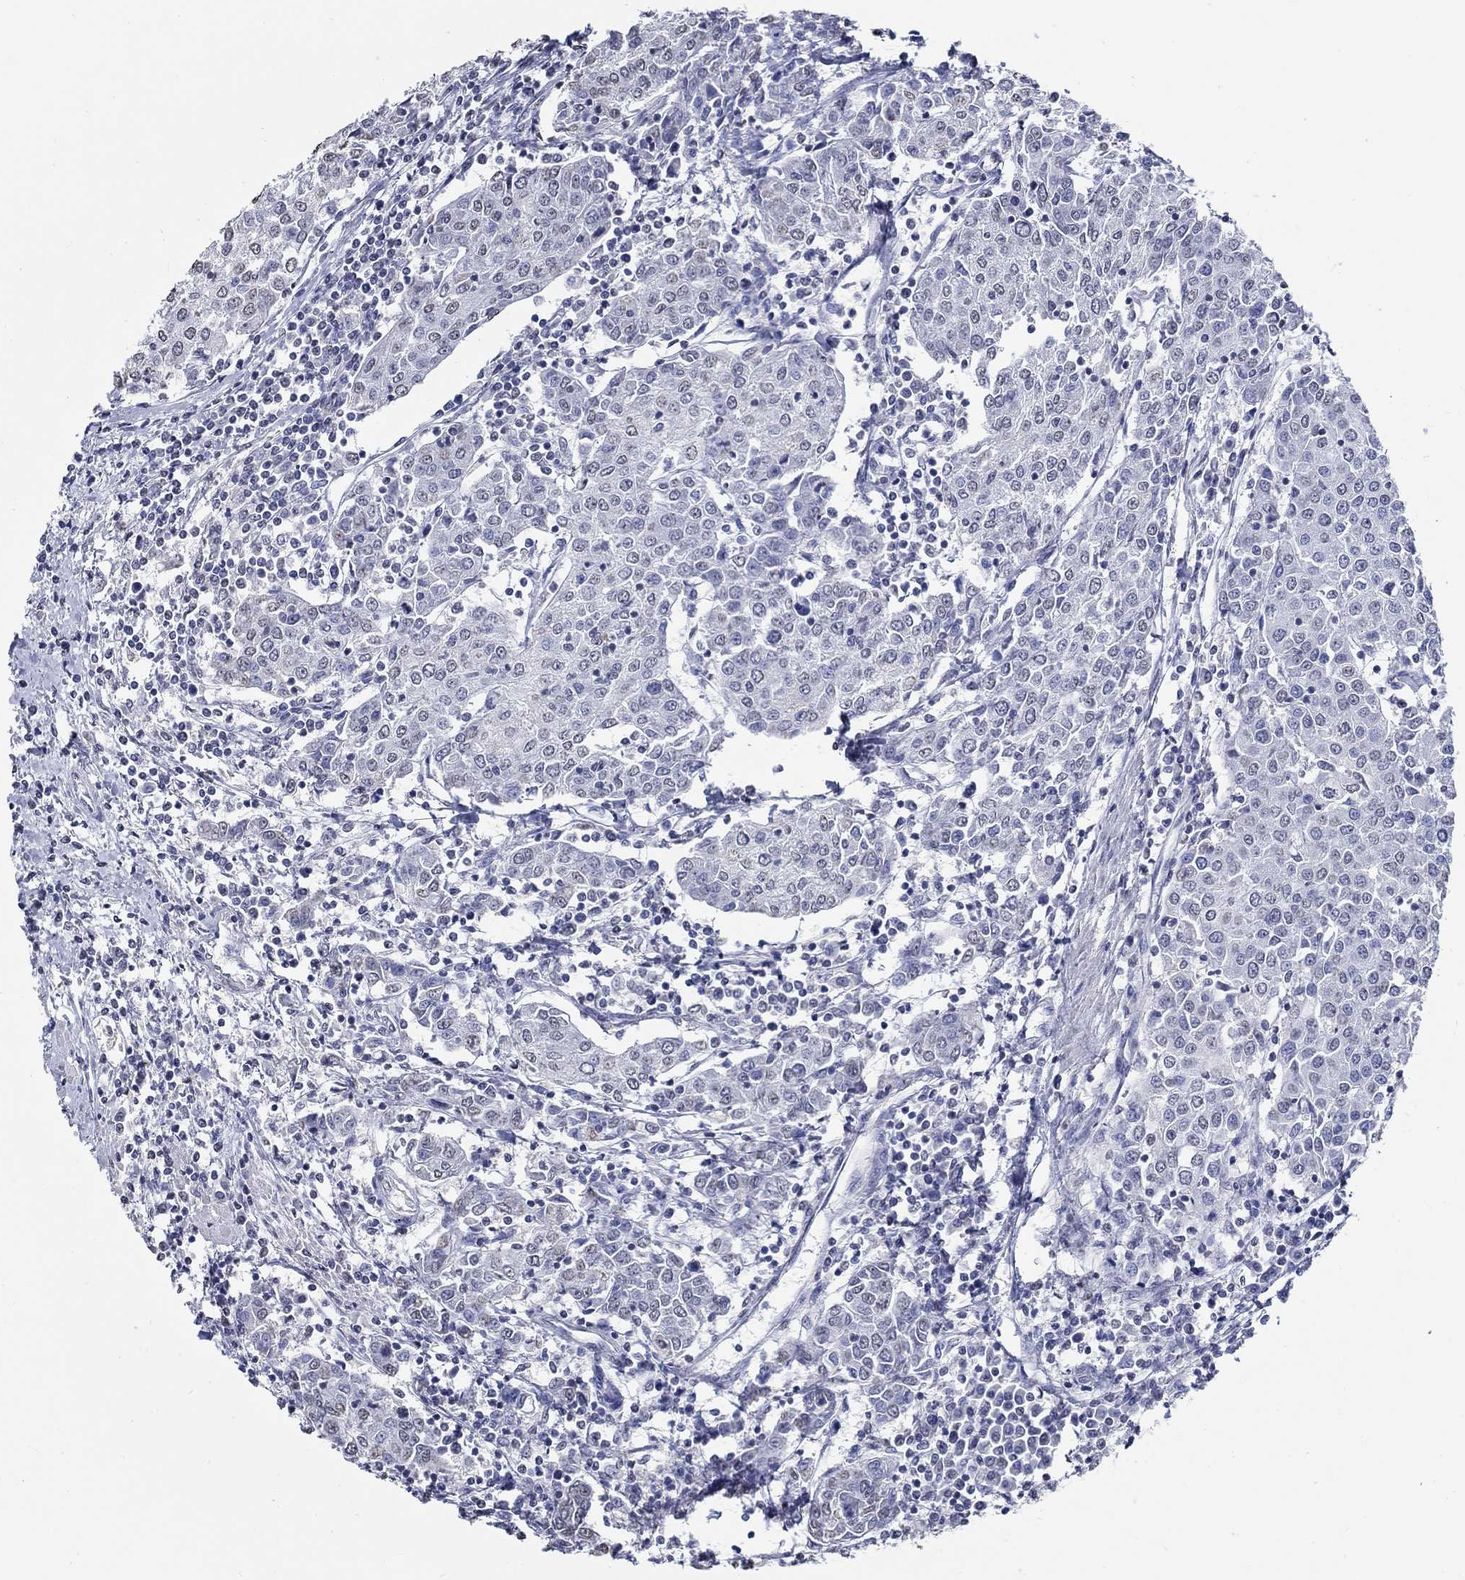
{"staining": {"intensity": "negative", "quantity": "none", "location": "none"}, "tissue": "urothelial cancer", "cell_type": "Tumor cells", "image_type": "cancer", "snomed": [{"axis": "morphology", "description": "Urothelial carcinoma, High grade"}, {"axis": "topography", "description": "Urinary bladder"}], "caption": "Urothelial carcinoma (high-grade) stained for a protein using IHC displays no expression tumor cells.", "gene": "PDE1B", "patient": {"sex": "female", "age": 85}}